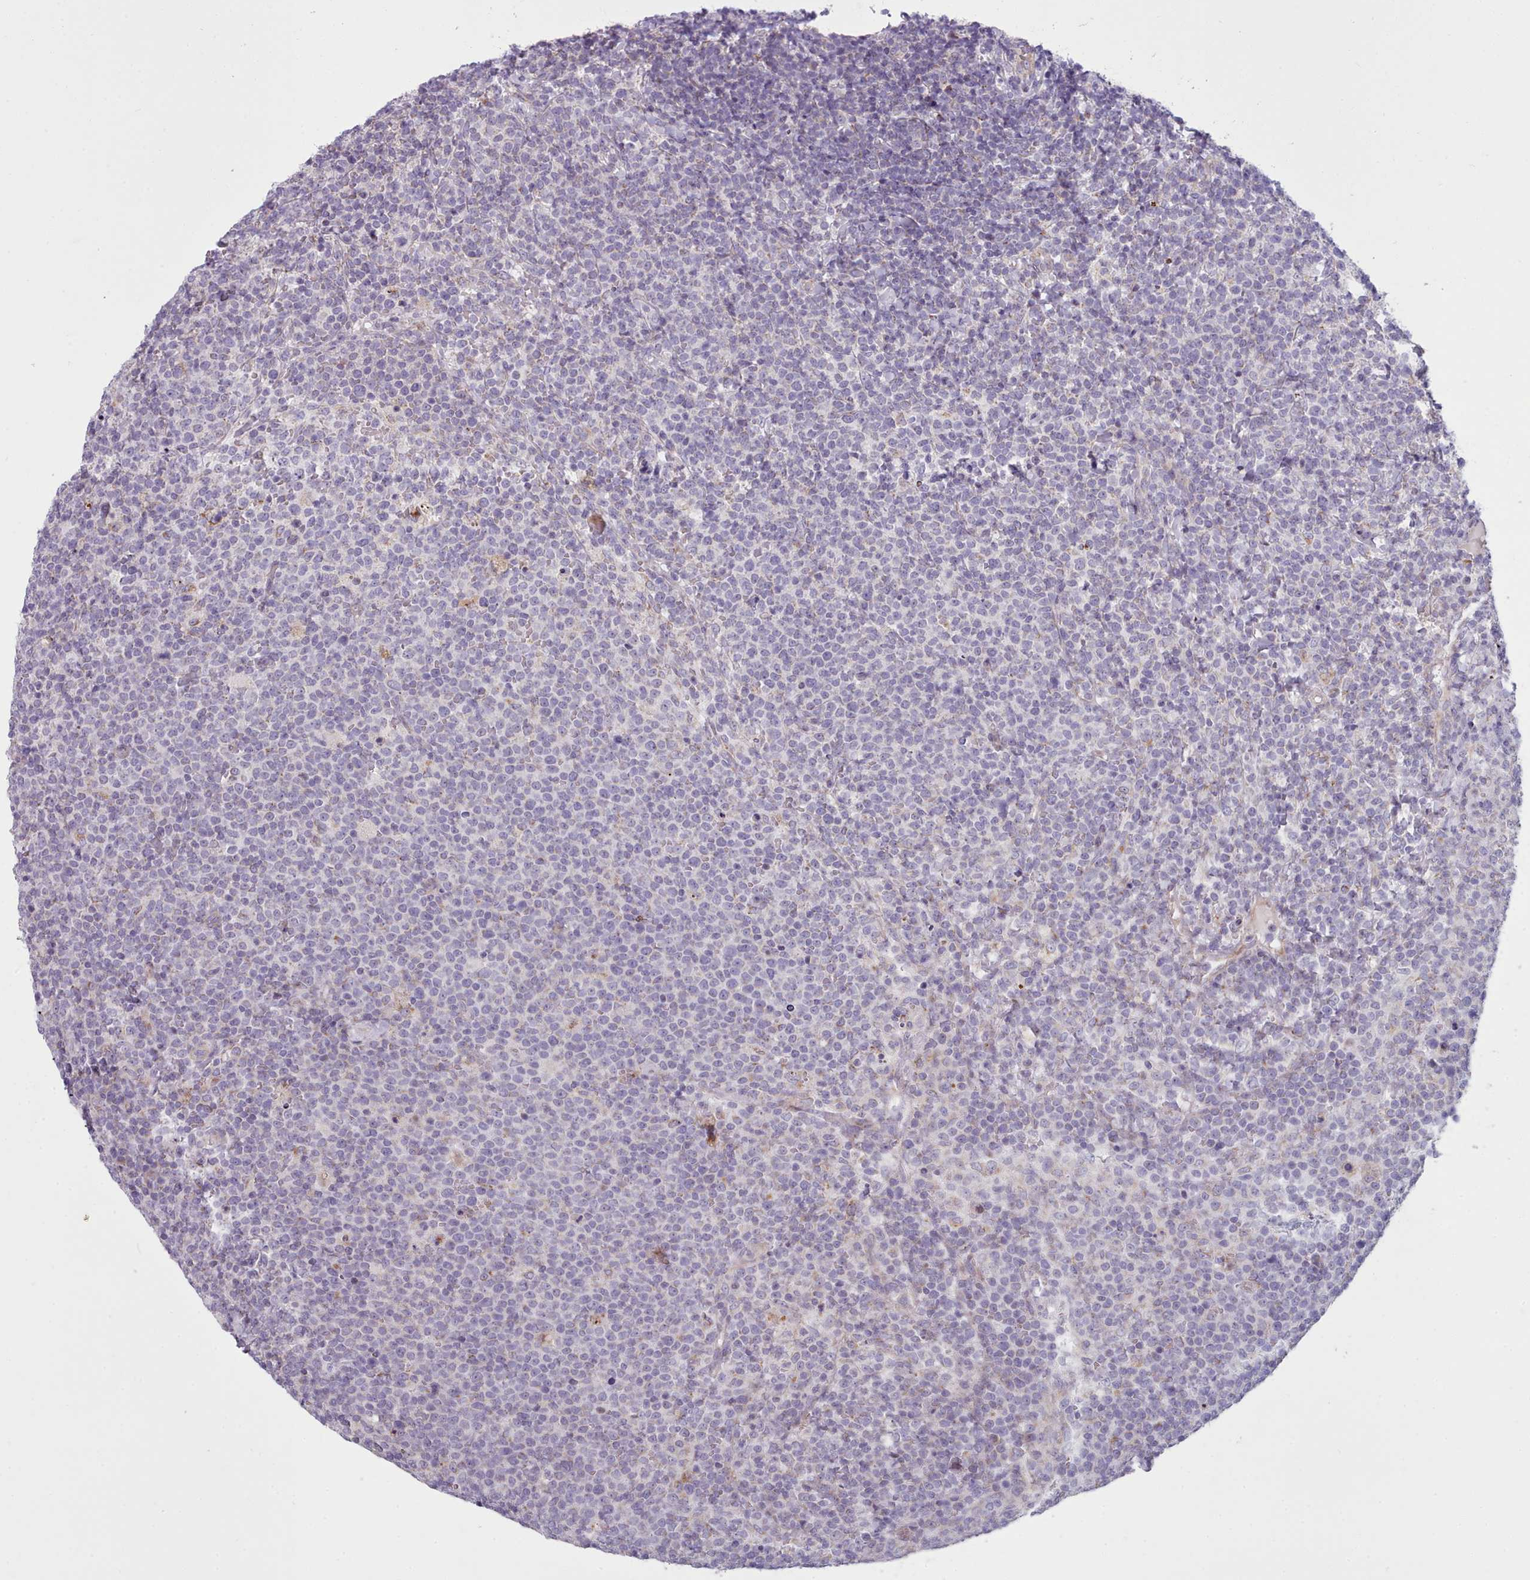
{"staining": {"intensity": "negative", "quantity": "none", "location": "none"}, "tissue": "lymphoma", "cell_type": "Tumor cells", "image_type": "cancer", "snomed": [{"axis": "morphology", "description": "Malignant lymphoma, non-Hodgkin's type, High grade"}, {"axis": "topography", "description": "Lymph node"}], "caption": "Lymphoma stained for a protein using IHC displays no expression tumor cells.", "gene": "SLC52A3", "patient": {"sex": "male", "age": 61}}